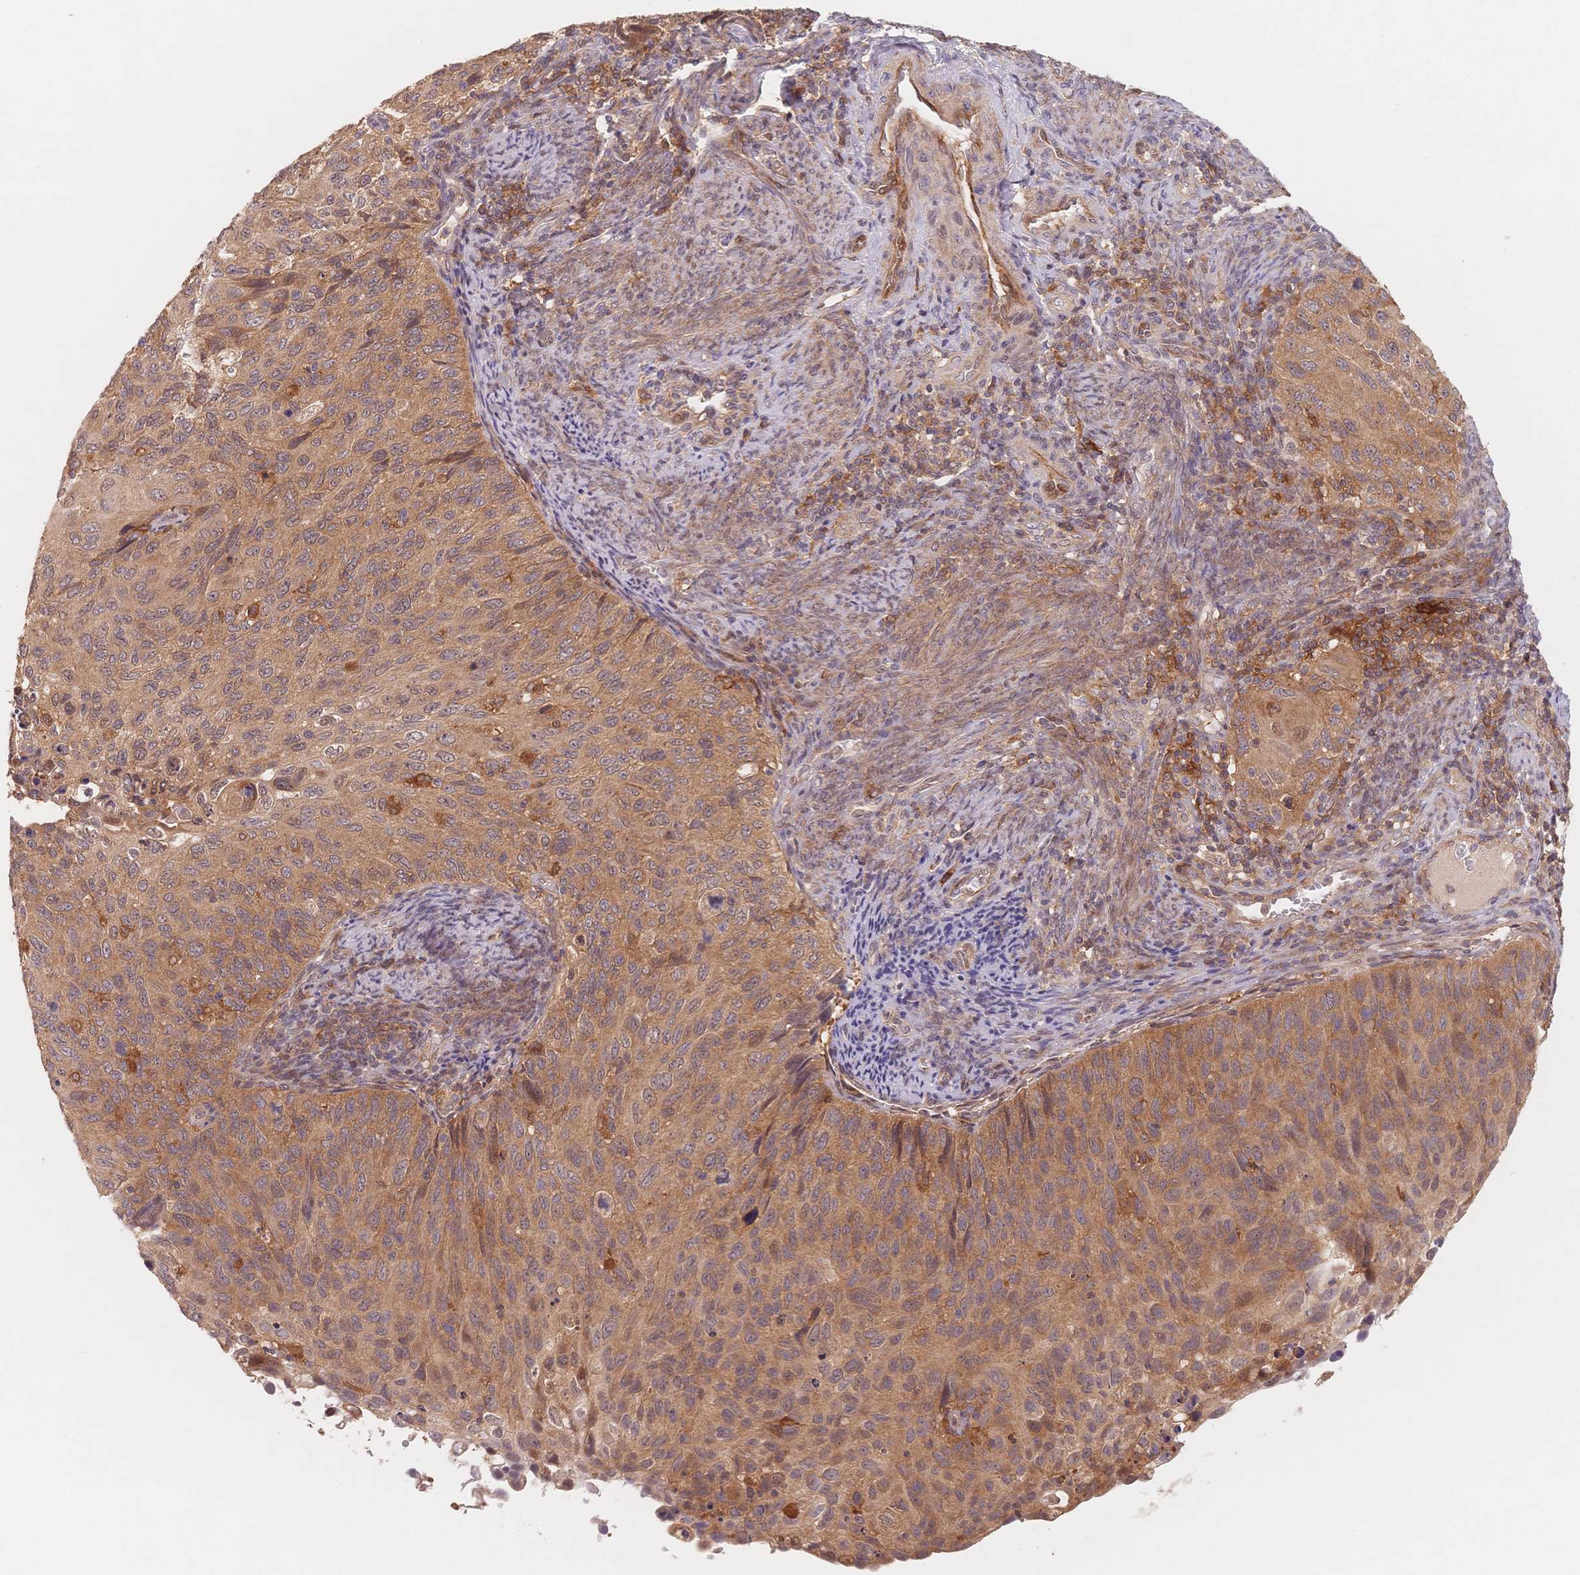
{"staining": {"intensity": "moderate", "quantity": ">75%", "location": "cytoplasmic/membranous"}, "tissue": "cervical cancer", "cell_type": "Tumor cells", "image_type": "cancer", "snomed": [{"axis": "morphology", "description": "Squamous cell carcinoma, NOS"}, {"axis": "topography", "description": "Cervix"}], "caption": "DAB immunohistochemical staining of human cervical cancer (squamous cell carcinoma) exhibits moderate cytoplasmic/membranous protein staining in about >75% of tumor cells. (DAB IHC with brightfield microscopy, high magnification).", "gene": "C12orf75", "patient": {"sex": "female", "age": 70}}